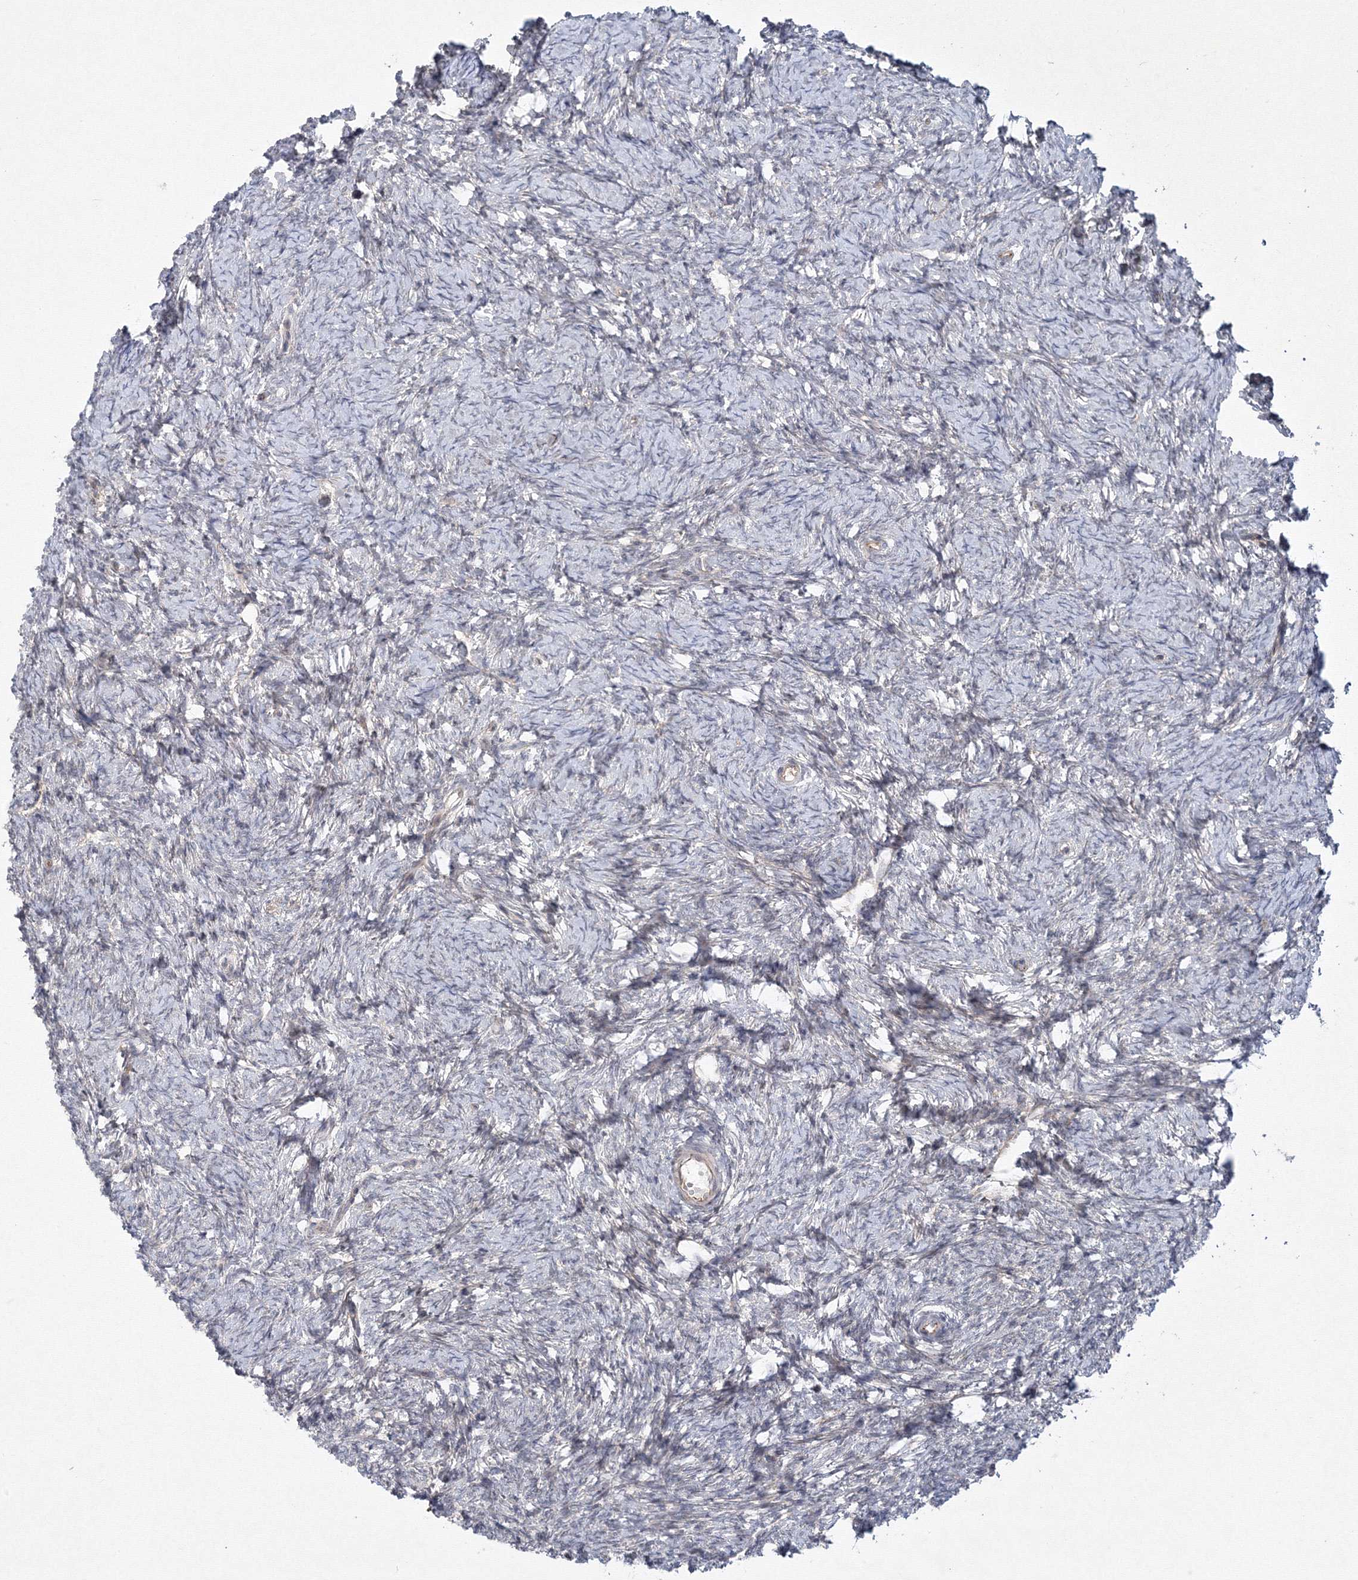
{"staining": {"intensity": "moderate", "quantity": ">75%", "location": "cytoplasmic/membranous,nuclear"}, "tissue": "ovary", "cell_type": "Follicle cells", "image_type": "normal", "snomed": [{"axis": "morphology", "description": "Normal tissue, NOS"}, {"axis": "morphology", "description": "Cyst, NOS"}, {"axis": "topography", "description": "Ovary"}], "caption": "Immunohistochemistry (IHC) micrograph of unremarkable ovary: ovary stained using immunohistochemistry shows medium levels of moderate protein expression localized specifically in the cytoplasmic/membranous,nuclear of follicle cells, appearing as a cytoplasmic/membranous,nuclear brown color.", "gene": "WDR49", "patient": {"sex": "female", "age": 33}}